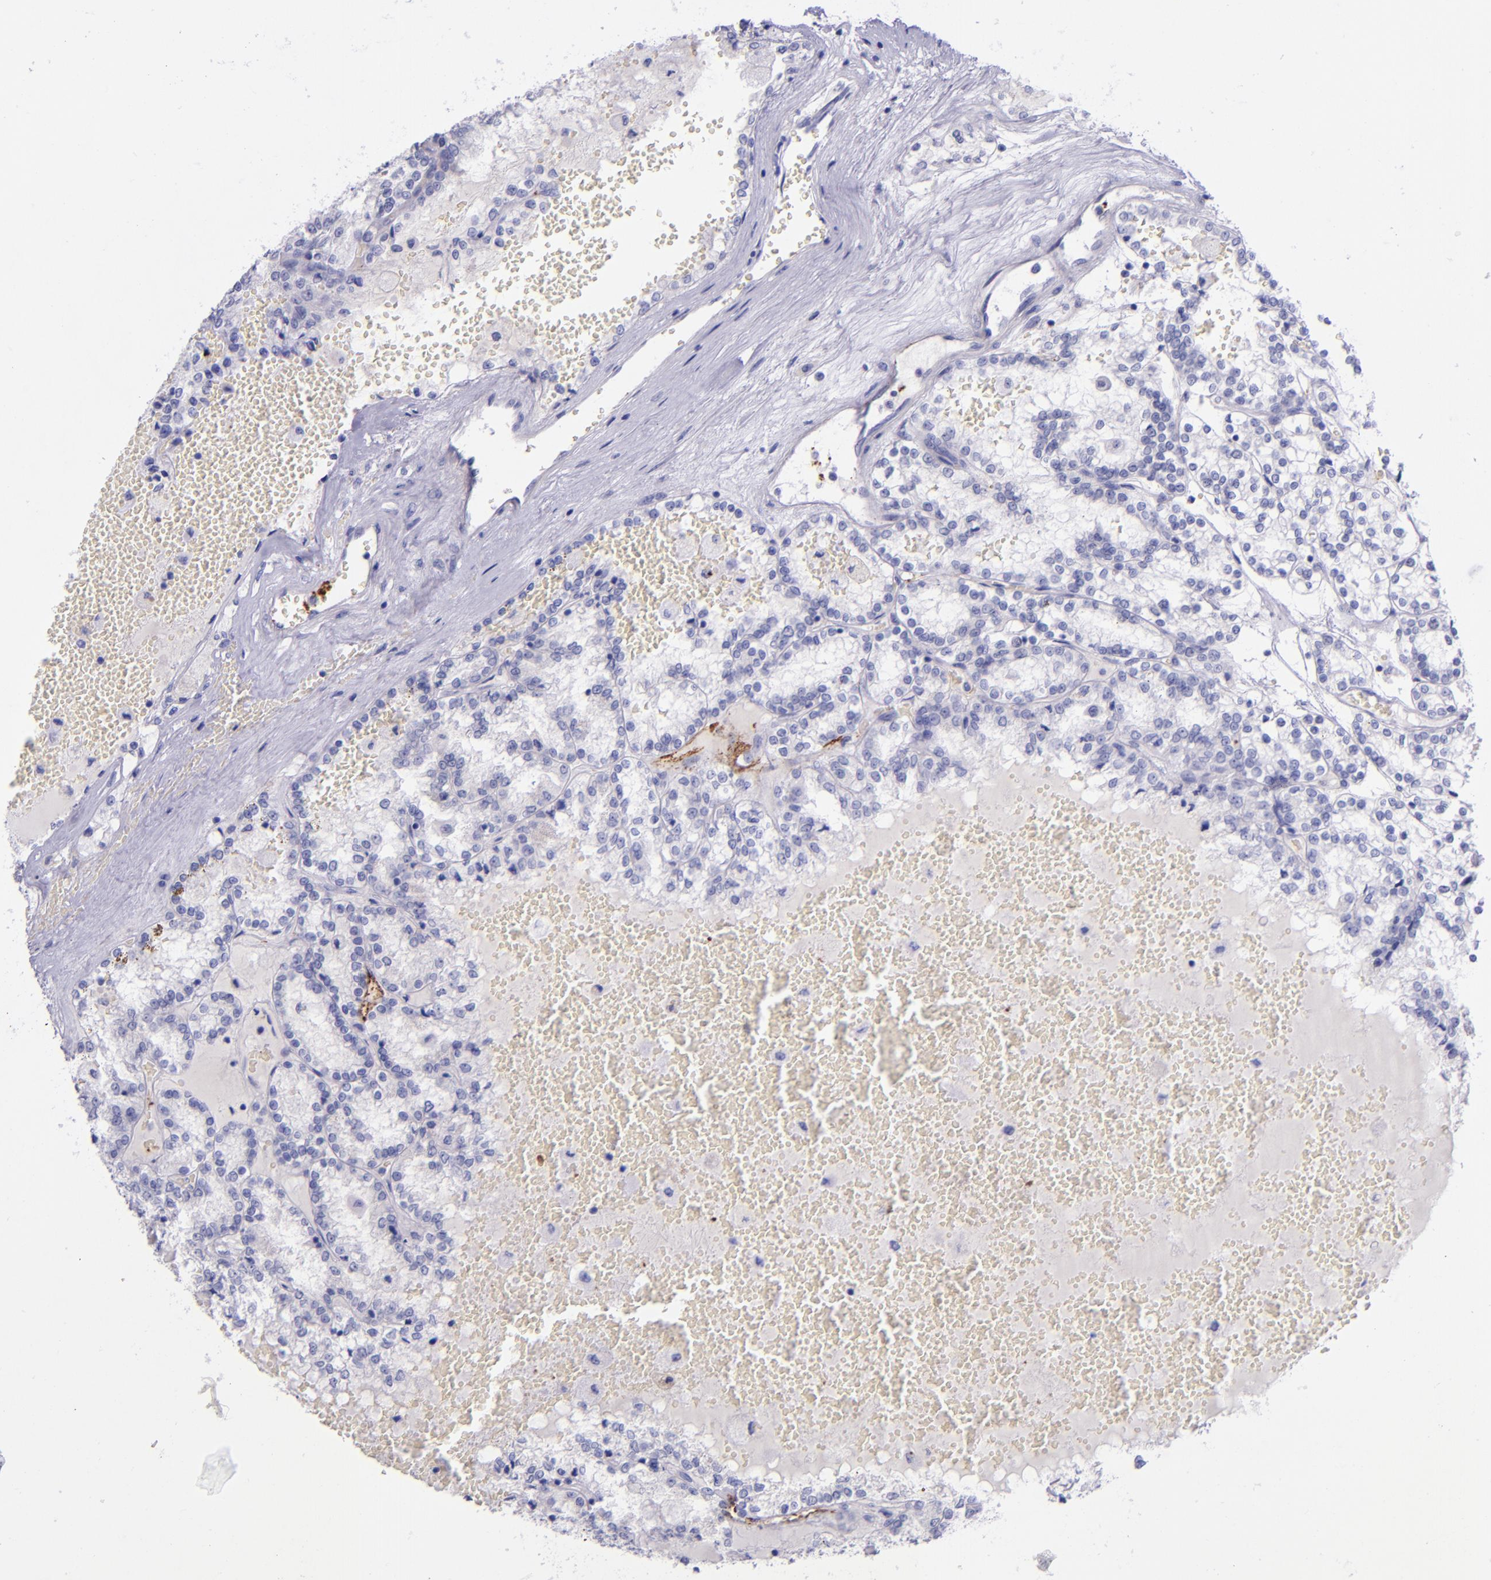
{"staining": {"intensity": "negative", "quantity": "none", "location": "none"}, "tissue": "renal cancer", "cell_type": "Tumor cells", "image_type": "cancer", "snomed": [{"axis": "morphology", "description": "Adenocarcinoma, NOS"}, {"axis": "topography", "description": "Kidney"}], "caption": "Tumor cells are negative for brown protein staining in renal adenocarcinoma.", "gene": "SELE", "patient": {"sex": "female", "age": 56}}